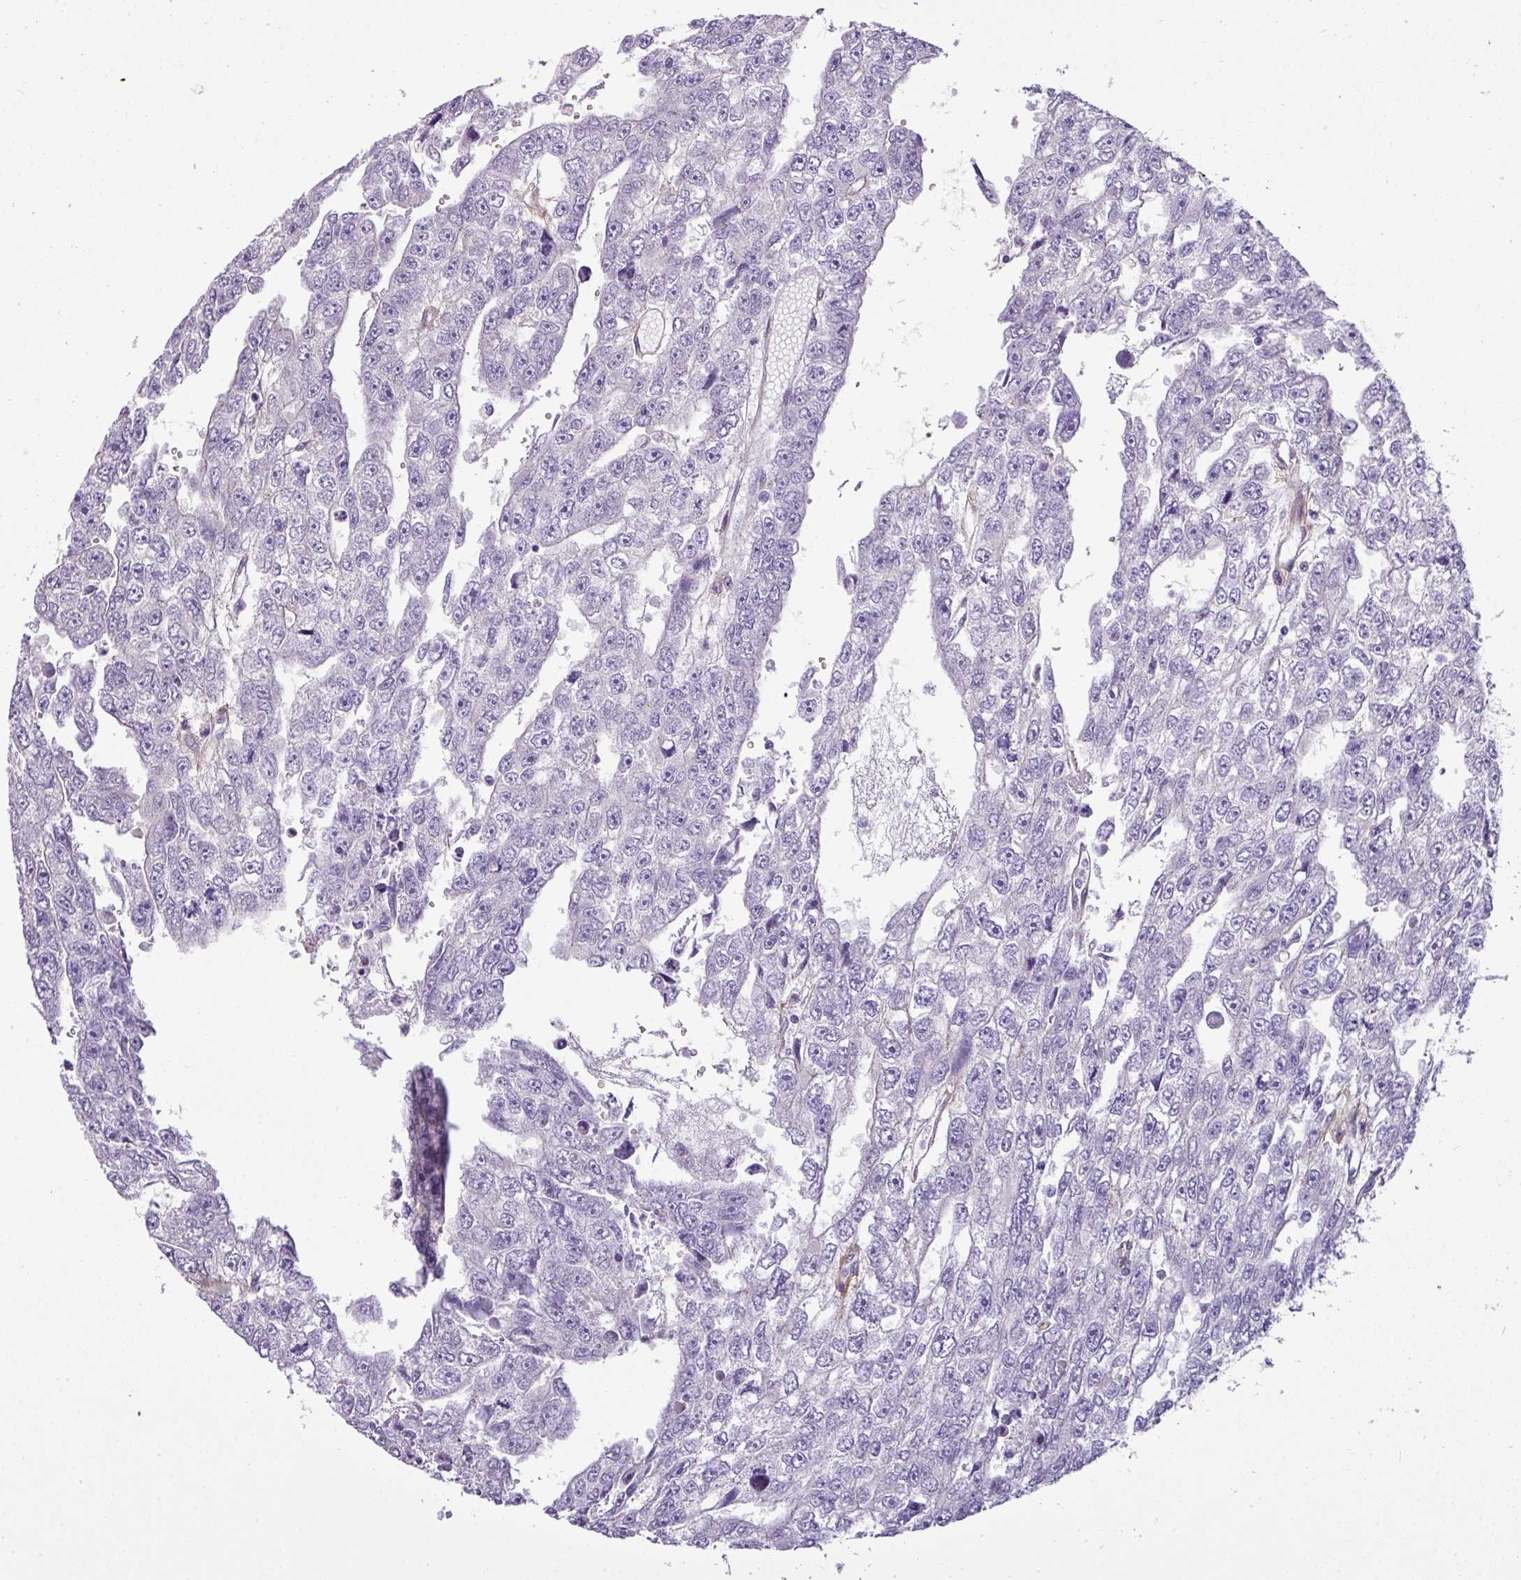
{"staining": {"intensity": "negative", "quantity": "none", "location": "none"}, "tissue": "testis cancer", "cell_type": "Tumor cells", "image_type": "cancer", "snomed": [{"axis": "morphology", "description": "Carcinoma, Embryonal, NOS"}, {"axis": "topography", "description": "Testis"}], "caption": "IHC image of testis cancer stained for a protein (brown), which reveals no expression in tumor cells.", "gene": "PARD6G", "patient": {"sex": "male", "age": 20}}